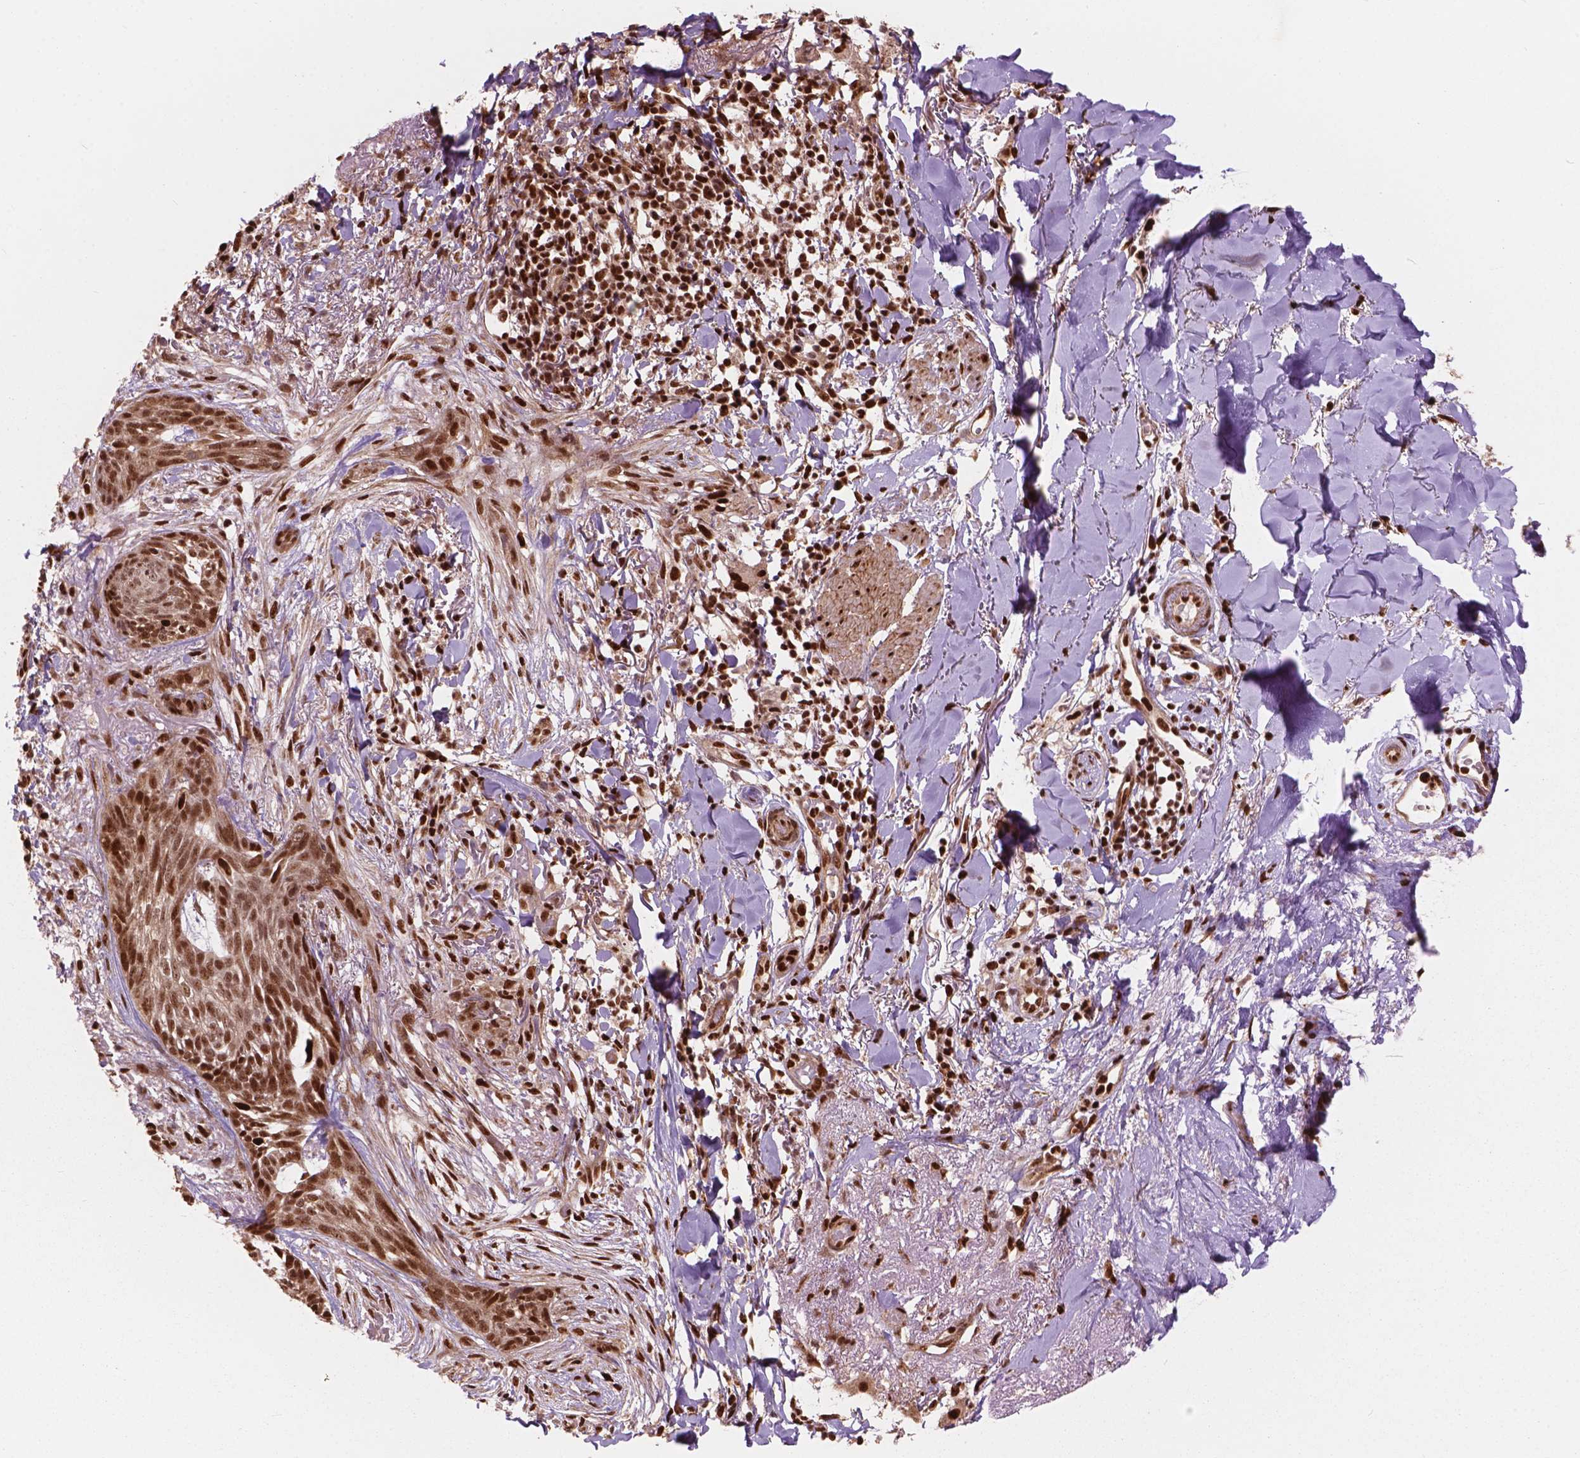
{"staining": {"intensity": "moderate", "quantity": ">75%", "location": "nuclear"}, "tissue": "skin cancer", "cell_type": "Tumor cells", "image_type": "cancer", "snomed": [{"axis": "morphology", "description": "Normal tissue, NOS"}, {"axis": "morphology", "description": "Basal cell carcinoma"}, {"axis": "topography", "description": "Skin"}], "caption": "Skin basal cell carcinoma stained with a brown dye shows moderate nuclear positive positivity in about >75% of tumor cells.", "gene": "ANP32B", "patient": {"sex": "male", "age": 84}}